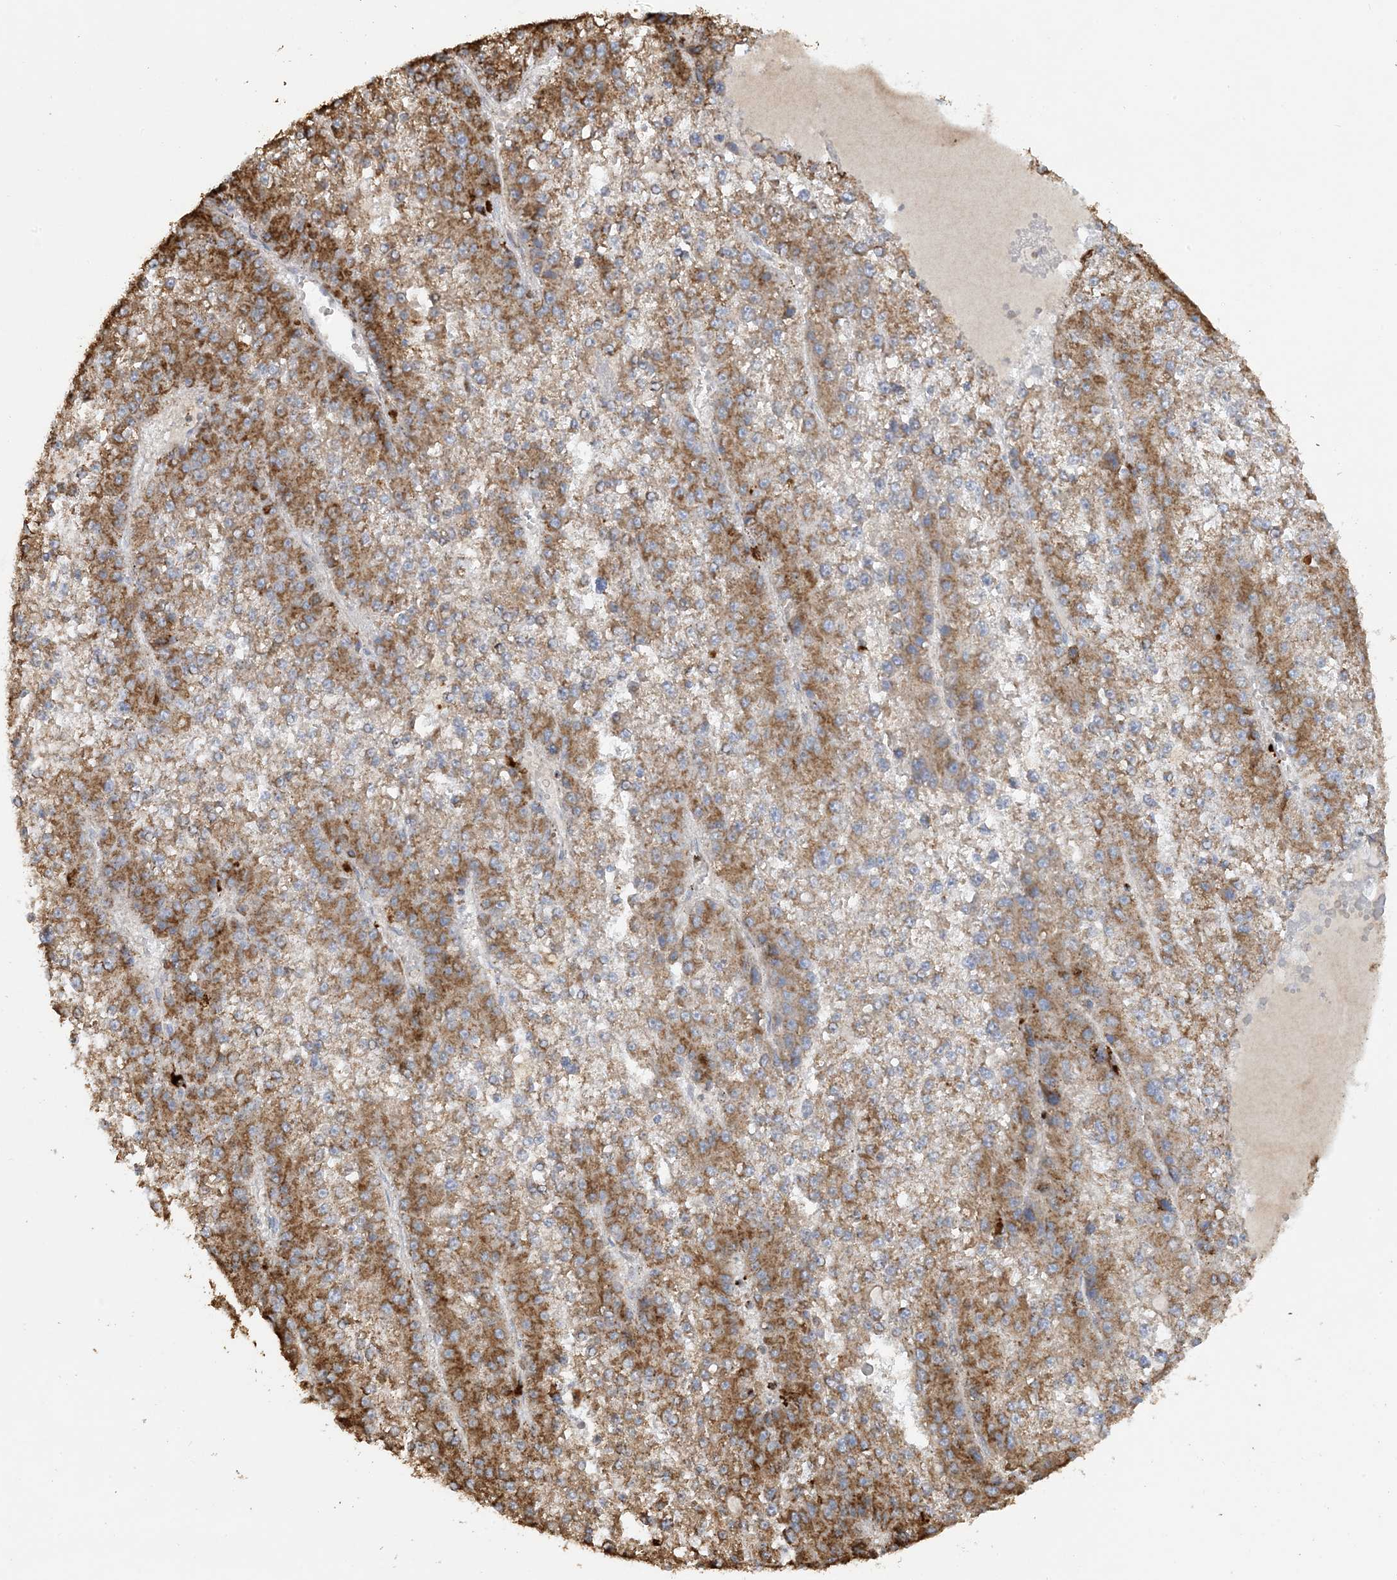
{"staining": {"intensity": "moderate", "quantity": ">75%", "location": "cytoplasmic/membranous"}, "tissue": "liver cancer", "cell_type": "Tumor cells", "image_type": "cancer", "snomed": [{"axis": "morphology", "description": "Carcinoma, Hepatocellular, NOS"}, {"axis": "topography", "description": "Liver"}], "caption": "Immunohistochemistry of liver hepatocellular carcinoma displays medium levels of moderate cytoplasmic/membranous staining in approximately >75% of tumor cells.", "gene": "AGA", "patient": {"sex": "female", "age": 73}}